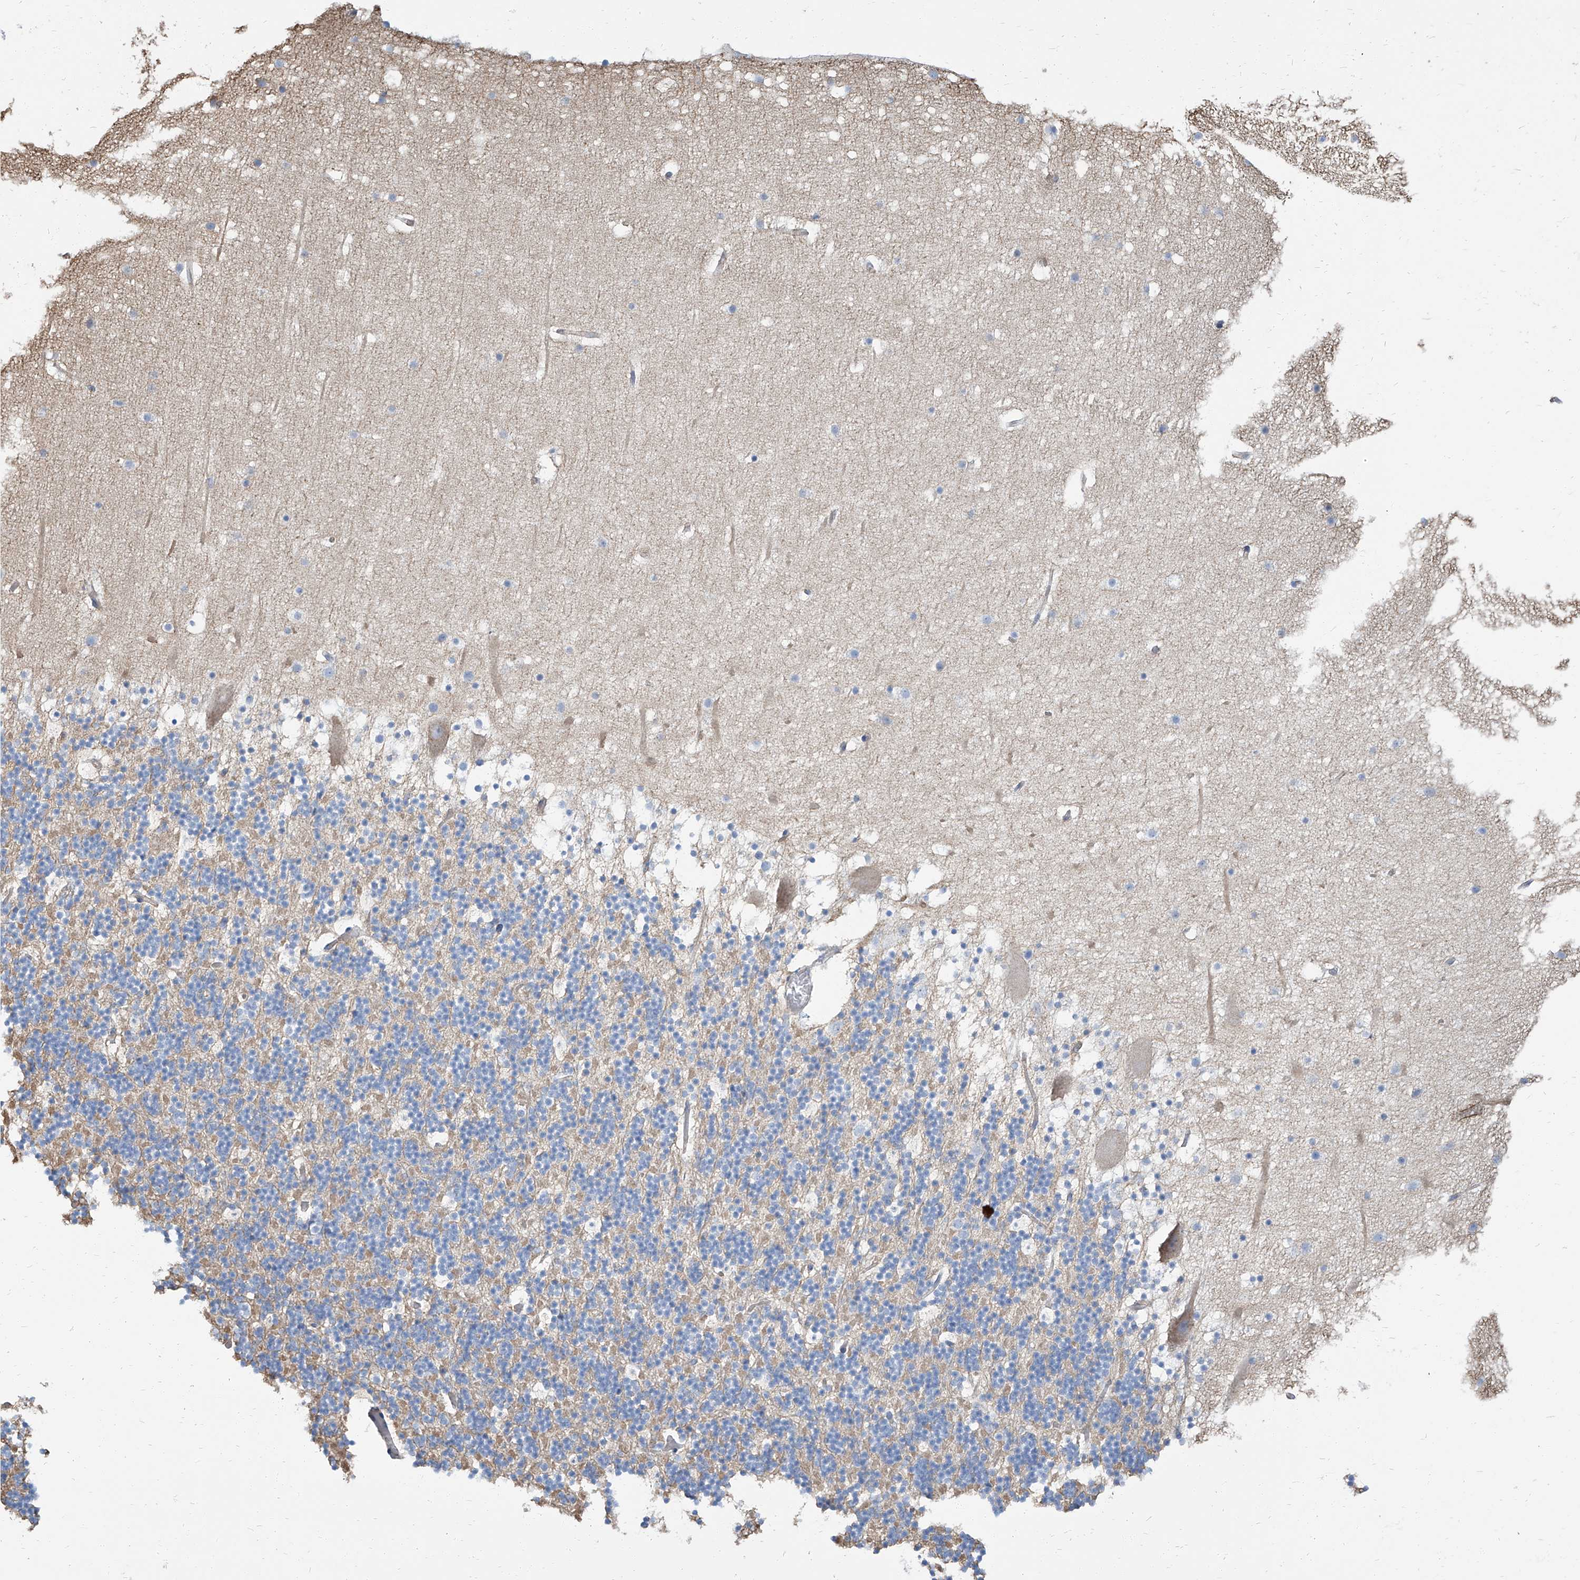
{"staining": {"intensity": "moderate", "quantity": "25%-75%", "location": "cytoplasmic/membranous"}, "tissue": "cerebellum", "cell_type": "Cells in granular layer", "image_type": "normal", "snomed": [{"axis": "morphology", "description": "Normal tissue, NOS"}, {"axis": "topography", "description": "Cerebellum"}], "caption": "Protein staining reveals moderate cytoplasmic/membranous expression in about 25%-75% of cells in granular layer in normal cerebellum.", "gene": "TXLNB", "patient": {"sex": "male", "age": 57}}